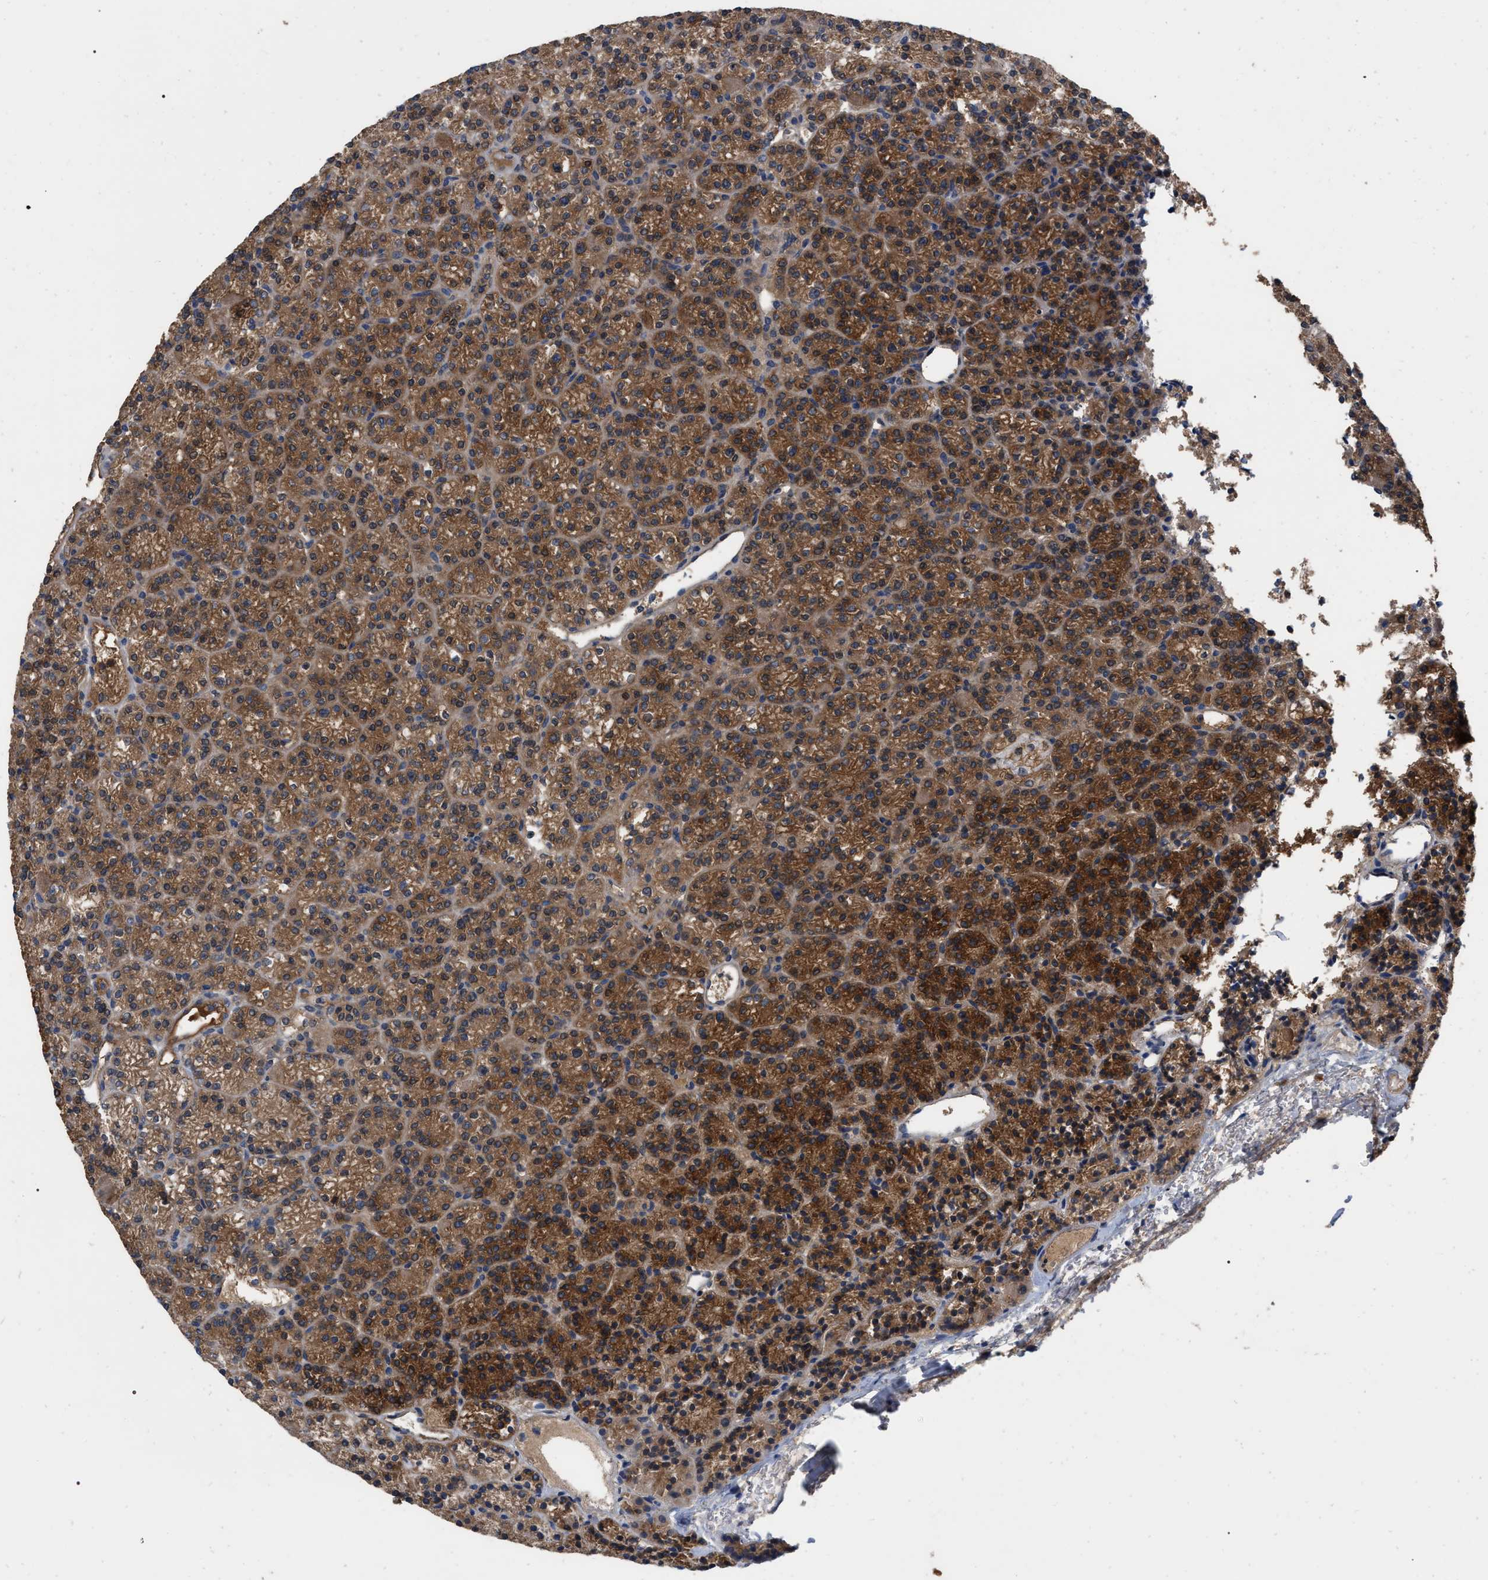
{"staining": {"intensity": "strong", "quantity": ">75%", "location": "cytoplasmic/membranous"}, "tissue": "parathyroid gland", "cell_type": "Glandular cells", "image_type": "normal", "snomed": [{"axis": "morphology", "description": "Normal tissue, NOS"}, {"axis": "morphology", "description": "Adenoma, NOS"}, {"axis": "topography", "description": "Parathyroid gland"}], "caption": "There is high levels of strong cytoplasmic/membranous expression in glandular cells of normal parathyroid gland, as demonstrated by immunohistochemical staining (brown color).", "gene": "RABEP1", "patient": {"sex": "female", "age": 70}}